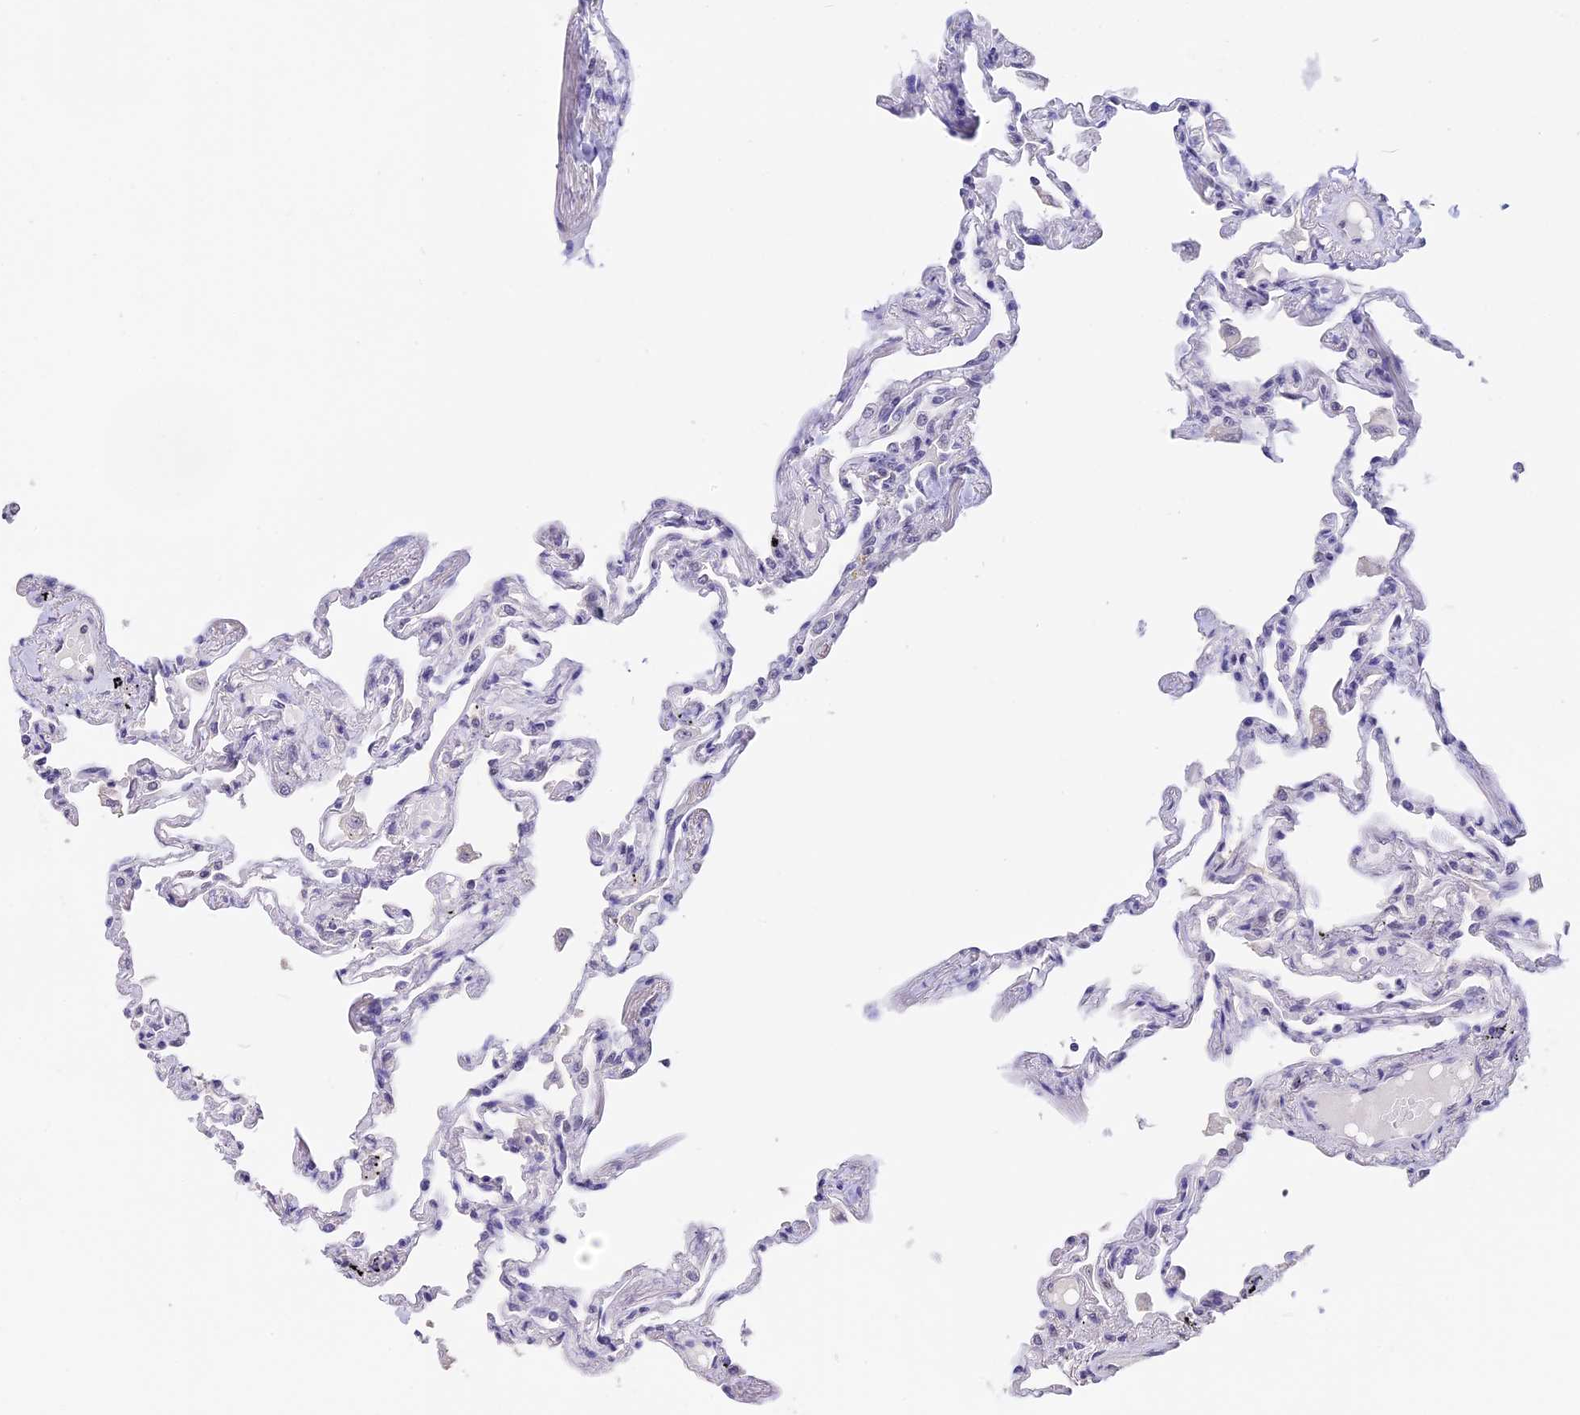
{"staining": {"intensity": "weak", "quantity": "25%-75%", "location": "nuclear"}, "tissue": "lung", "cell_type": "Alveolar cells", "image_type": "normal", "snomed": [{"axis": "morphology", "description": "Normal tissue, NOS"}, {"axis": "topography", "description": "Lung"}], "caption": "Brown immunohistochemical staining in unremarkable lung reveals weak nuclear expression in approximately 25%-75% of alveolar cells.", "gene": "SETD2", "patient": {"sex": "female", "age": 67}}